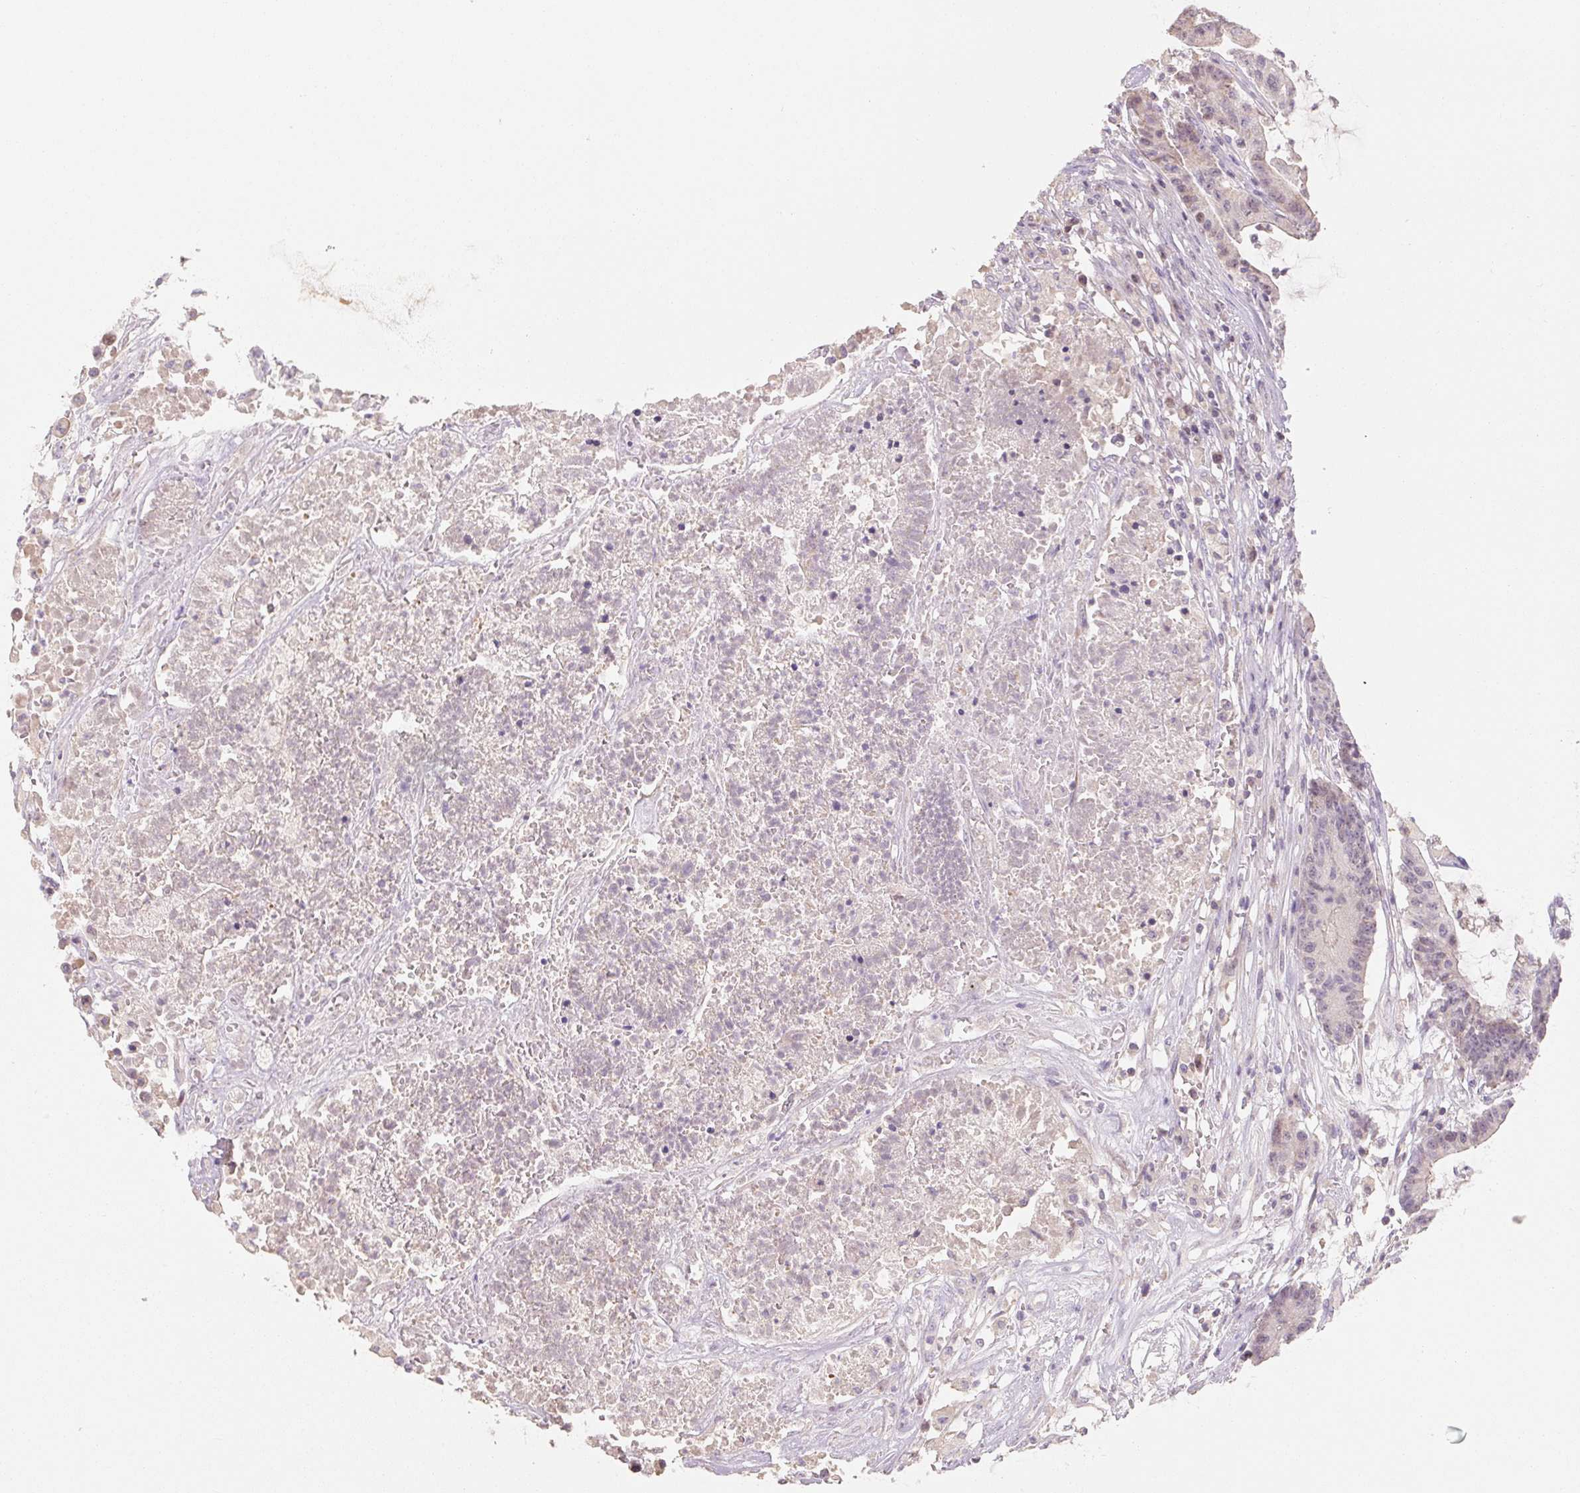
{"staining": {"intensity": "weak", "quantity": "25%-75%", "location": "nuclear"}, "tissue": "colorectal cancer", "cell_type": "Tumor cells", "image_type": "cancer", "snomed": [{"axis": "morphology", "description": "Adenocarcinoma, NOS"}, {"axis": "topography", "description": "Colon"}], "caption": "Colorectal cancer (adenocarcinoma) tissue shows weak nuclear positivity in about 25%-75% of tumor cells, visualized by immunohistochemistry.", "gene": "MIA2", "patient": {"sex": "female", "age": 84}}